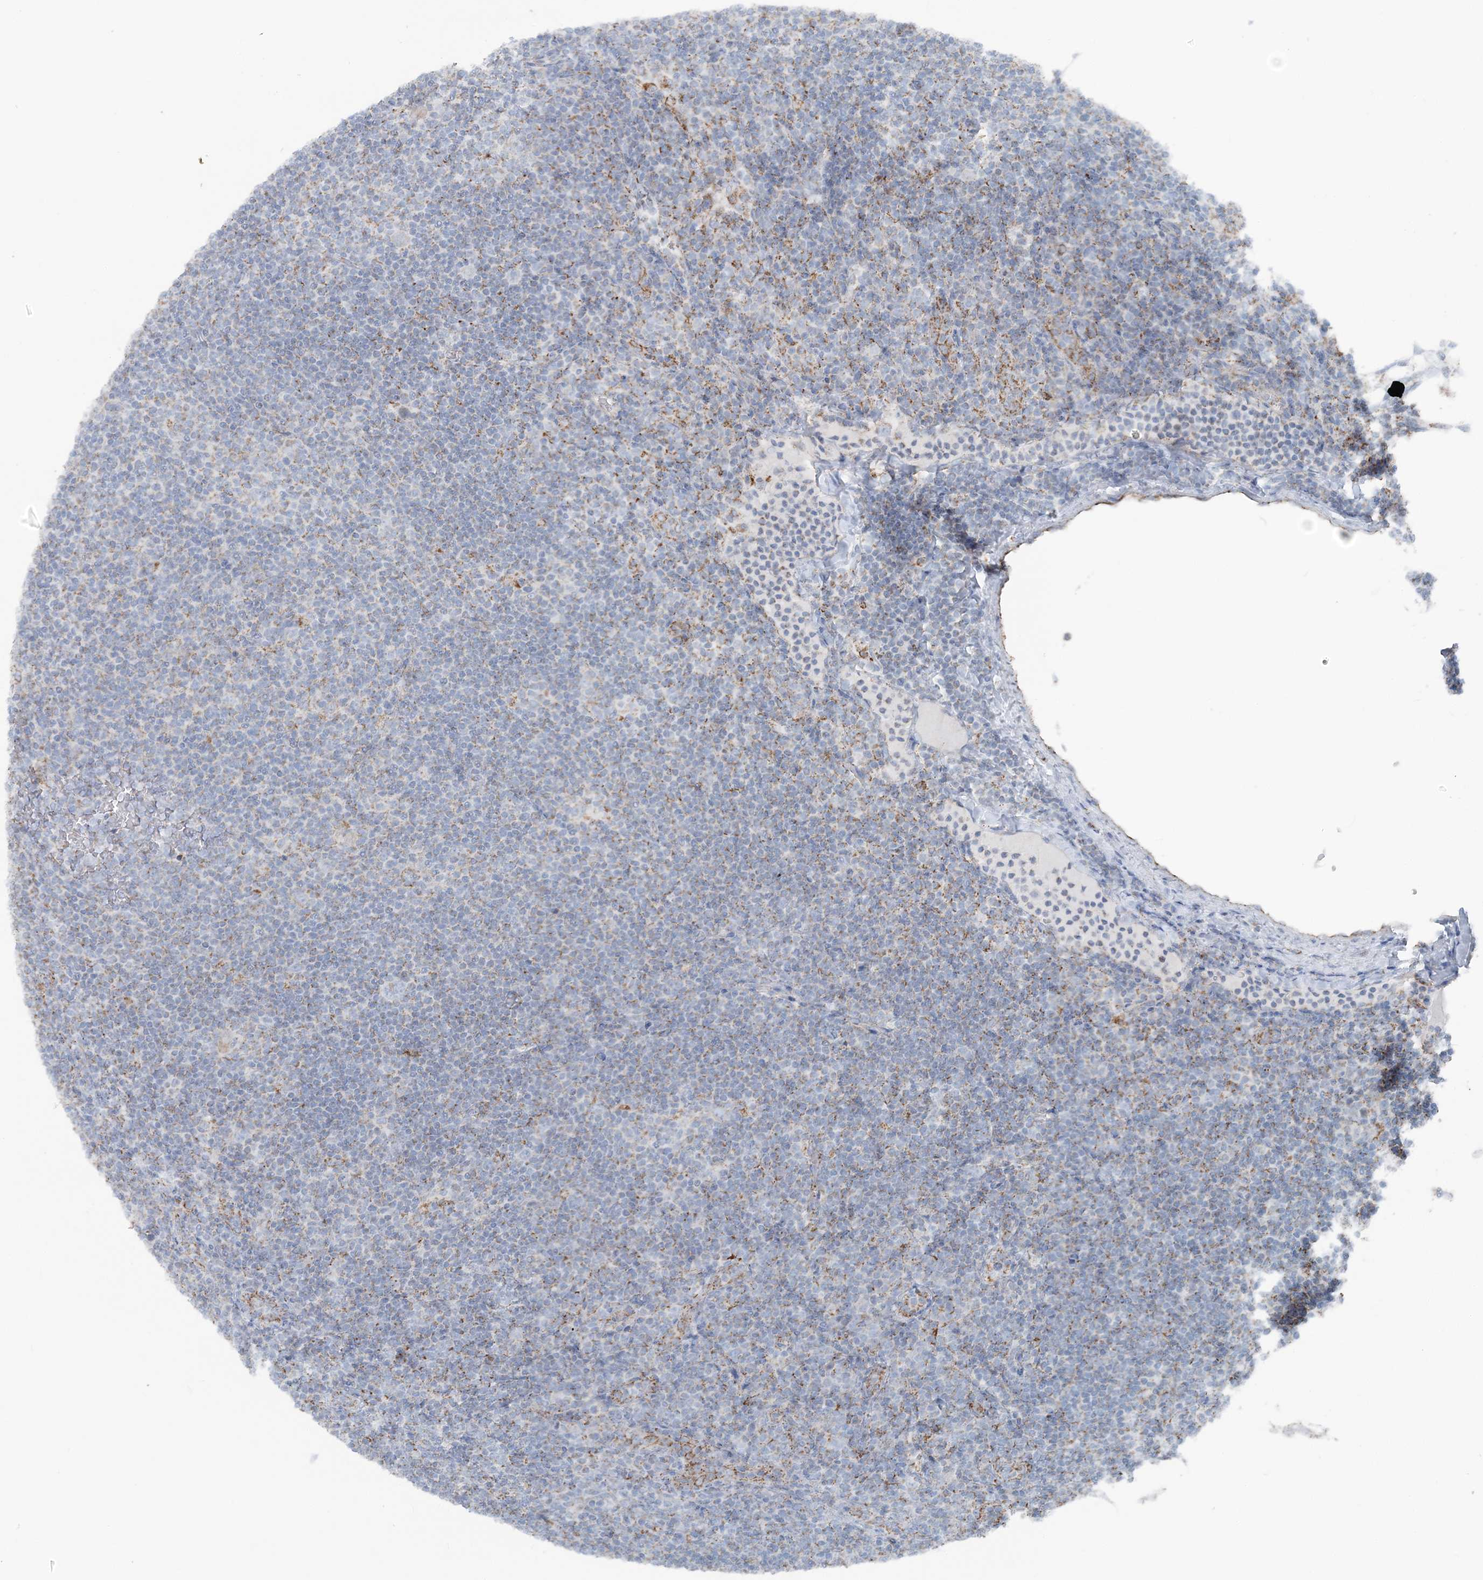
{"staining": {"intensity": "weak", "quantity": "<25%", "location": "cytoplasmic/membranous"}, "tissue": "lymphoma", "cell_type": "Tumor cells", "image_type": "cancer", "snomed": [{"axis": "morphology", "description": "Hodgkin's disease, NOS"}, {"axis": "topography", "description": "Lymph node"}], "caption": "Hodgkin's disease was stained to show a protein in brown. There is no significant staining in tumor cells.", "gene": "PCCB", "patient": {"sex": "female", "age": 57}}